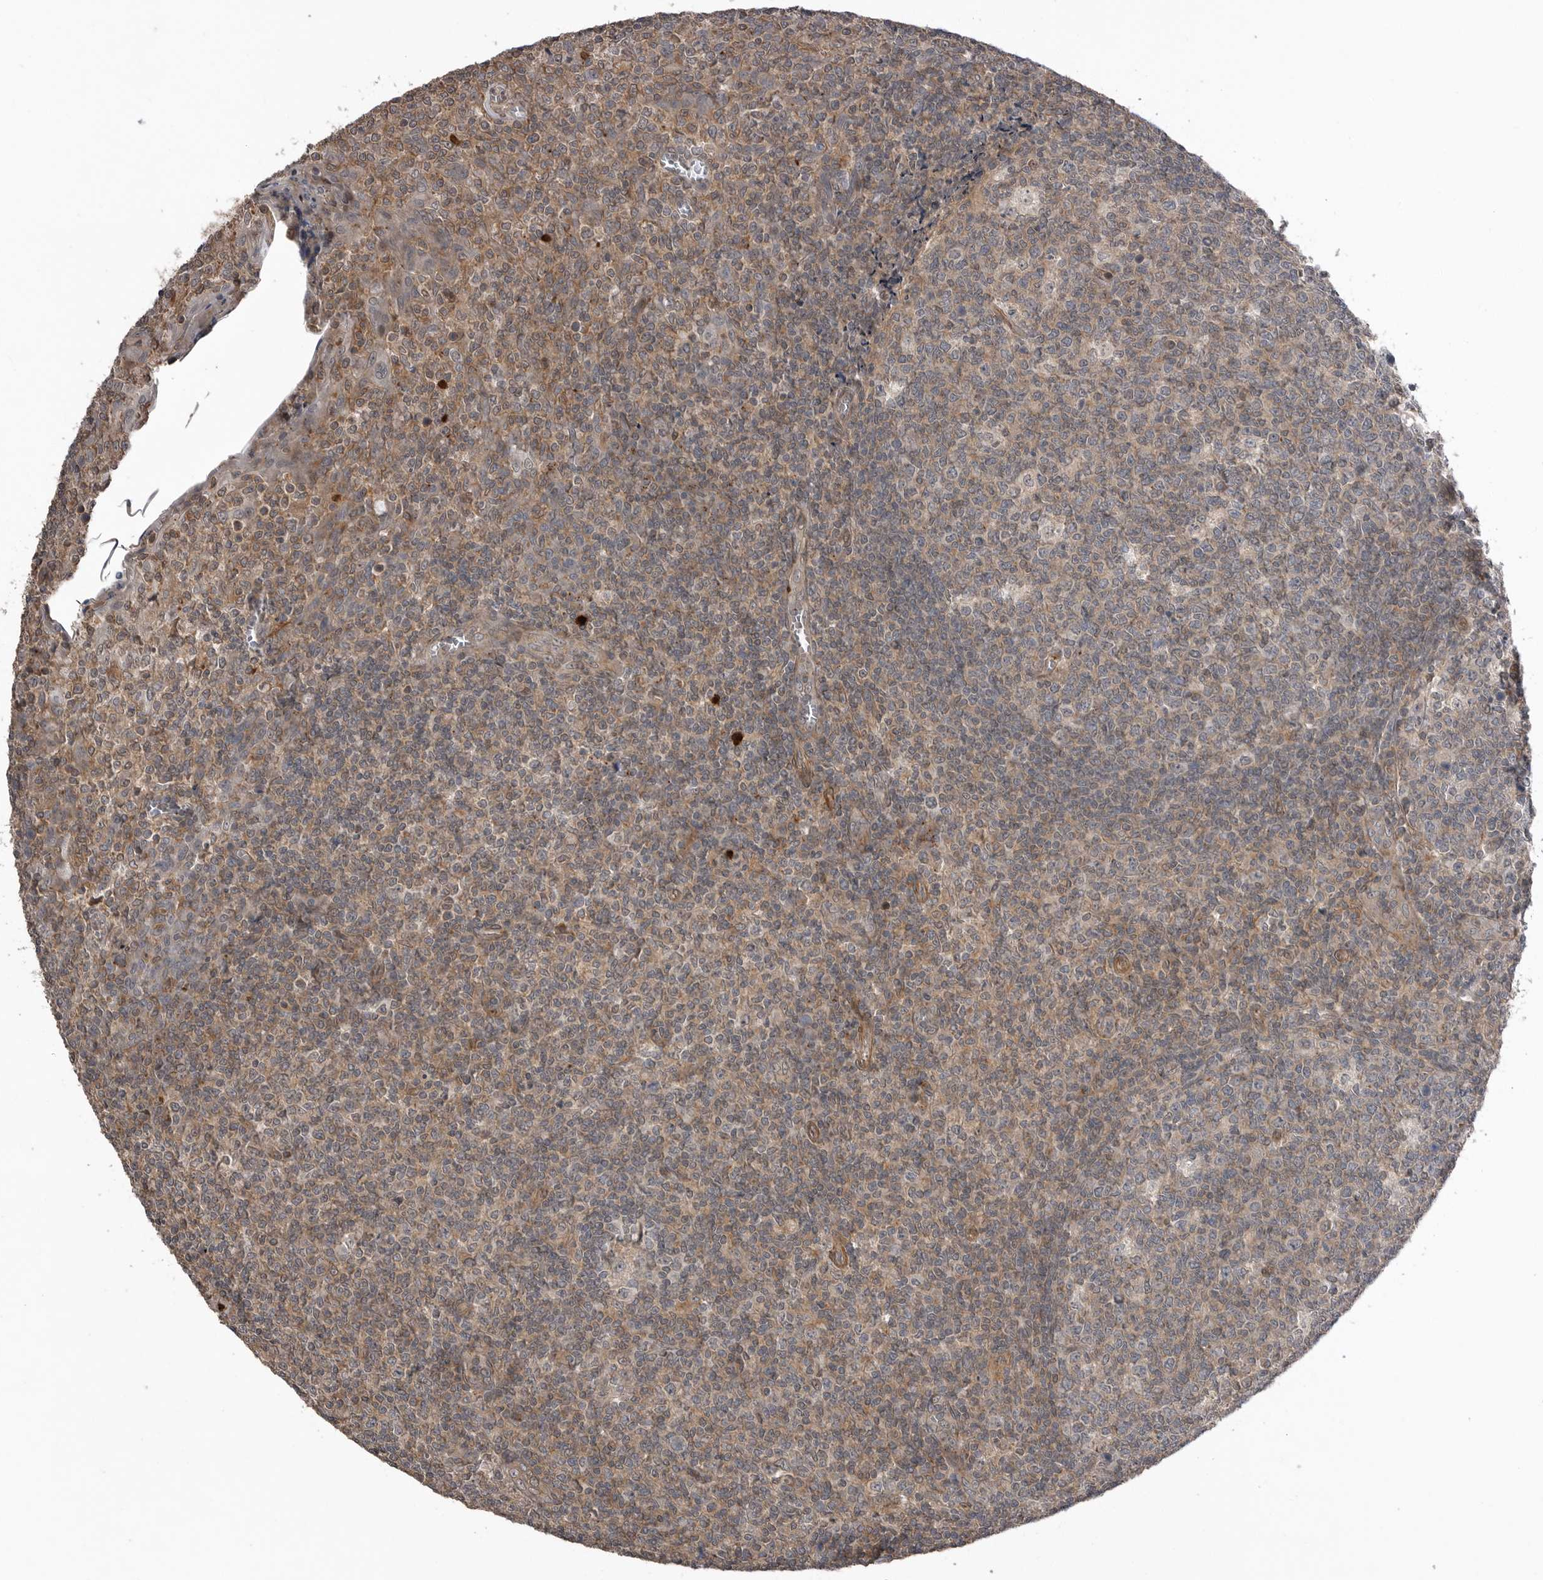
{"staining": {"intensity": "weak", "quantity": ">75%", "location": "cytoplasmic/membranous"}, "tissue": "tonsil", "cell_type": "Germinal center cells", "image_type": "normal", "snomed": [{"axis": "morphology", "description": "Normal tissue, NOS"}, {"axis": "topography", "description": "Tonsil"}], "caption": "Immunohistochemistry (DAB) staining of normal human tonsil displays weak cytoplasmic/membranous protein positivity in approximately >75% of germinal center cells. (DAB (3,3'-diaminobenzidine) = brown stain, brightfield microscopy at high magnification).", "gene": "PEAK1", "patient": {"sex": "female", "age": 19}}